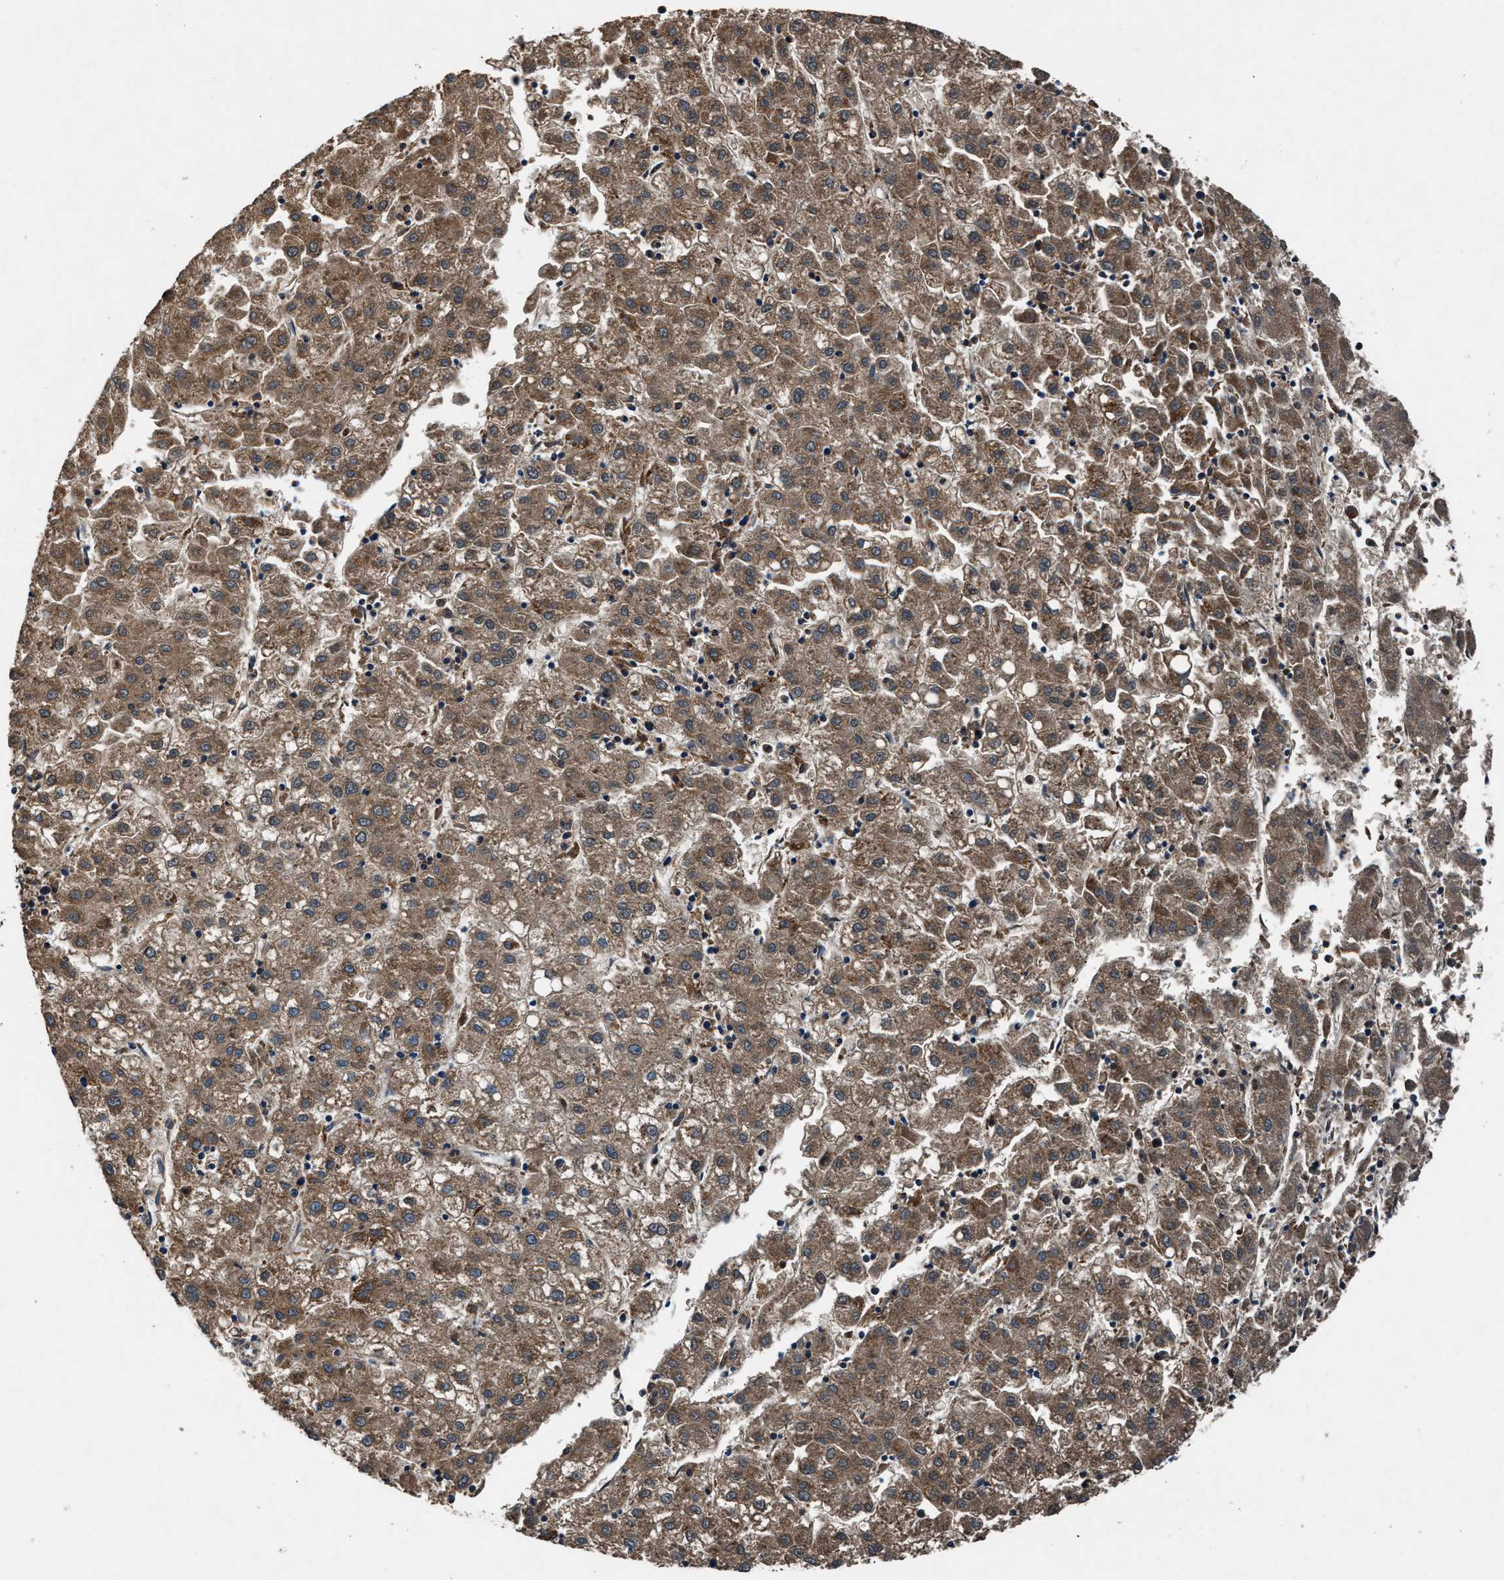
{"staining": {"intensity": "moderate", "quantity": ">75%", "location": "cytoplasmic/membranous"}, "tissue": "liver cancer", "cell_type": "Tumor cells", "image_type": "cancer", "snomed": [{"axis": "morphology", "description": "Carcinoma, Hepatocellular, NOS"}, {"axis": "topography", "description": "Liver"}], "caption": "Approximately >75% of tumor cells in human hepatocellular carcinoma (liver) show moderate cytoplasmic/membranous protein positivity as visualized by brown immunohistochemical staining.", "gene": "FAM221A", "patient": {"sex": "male", "age": 72}}